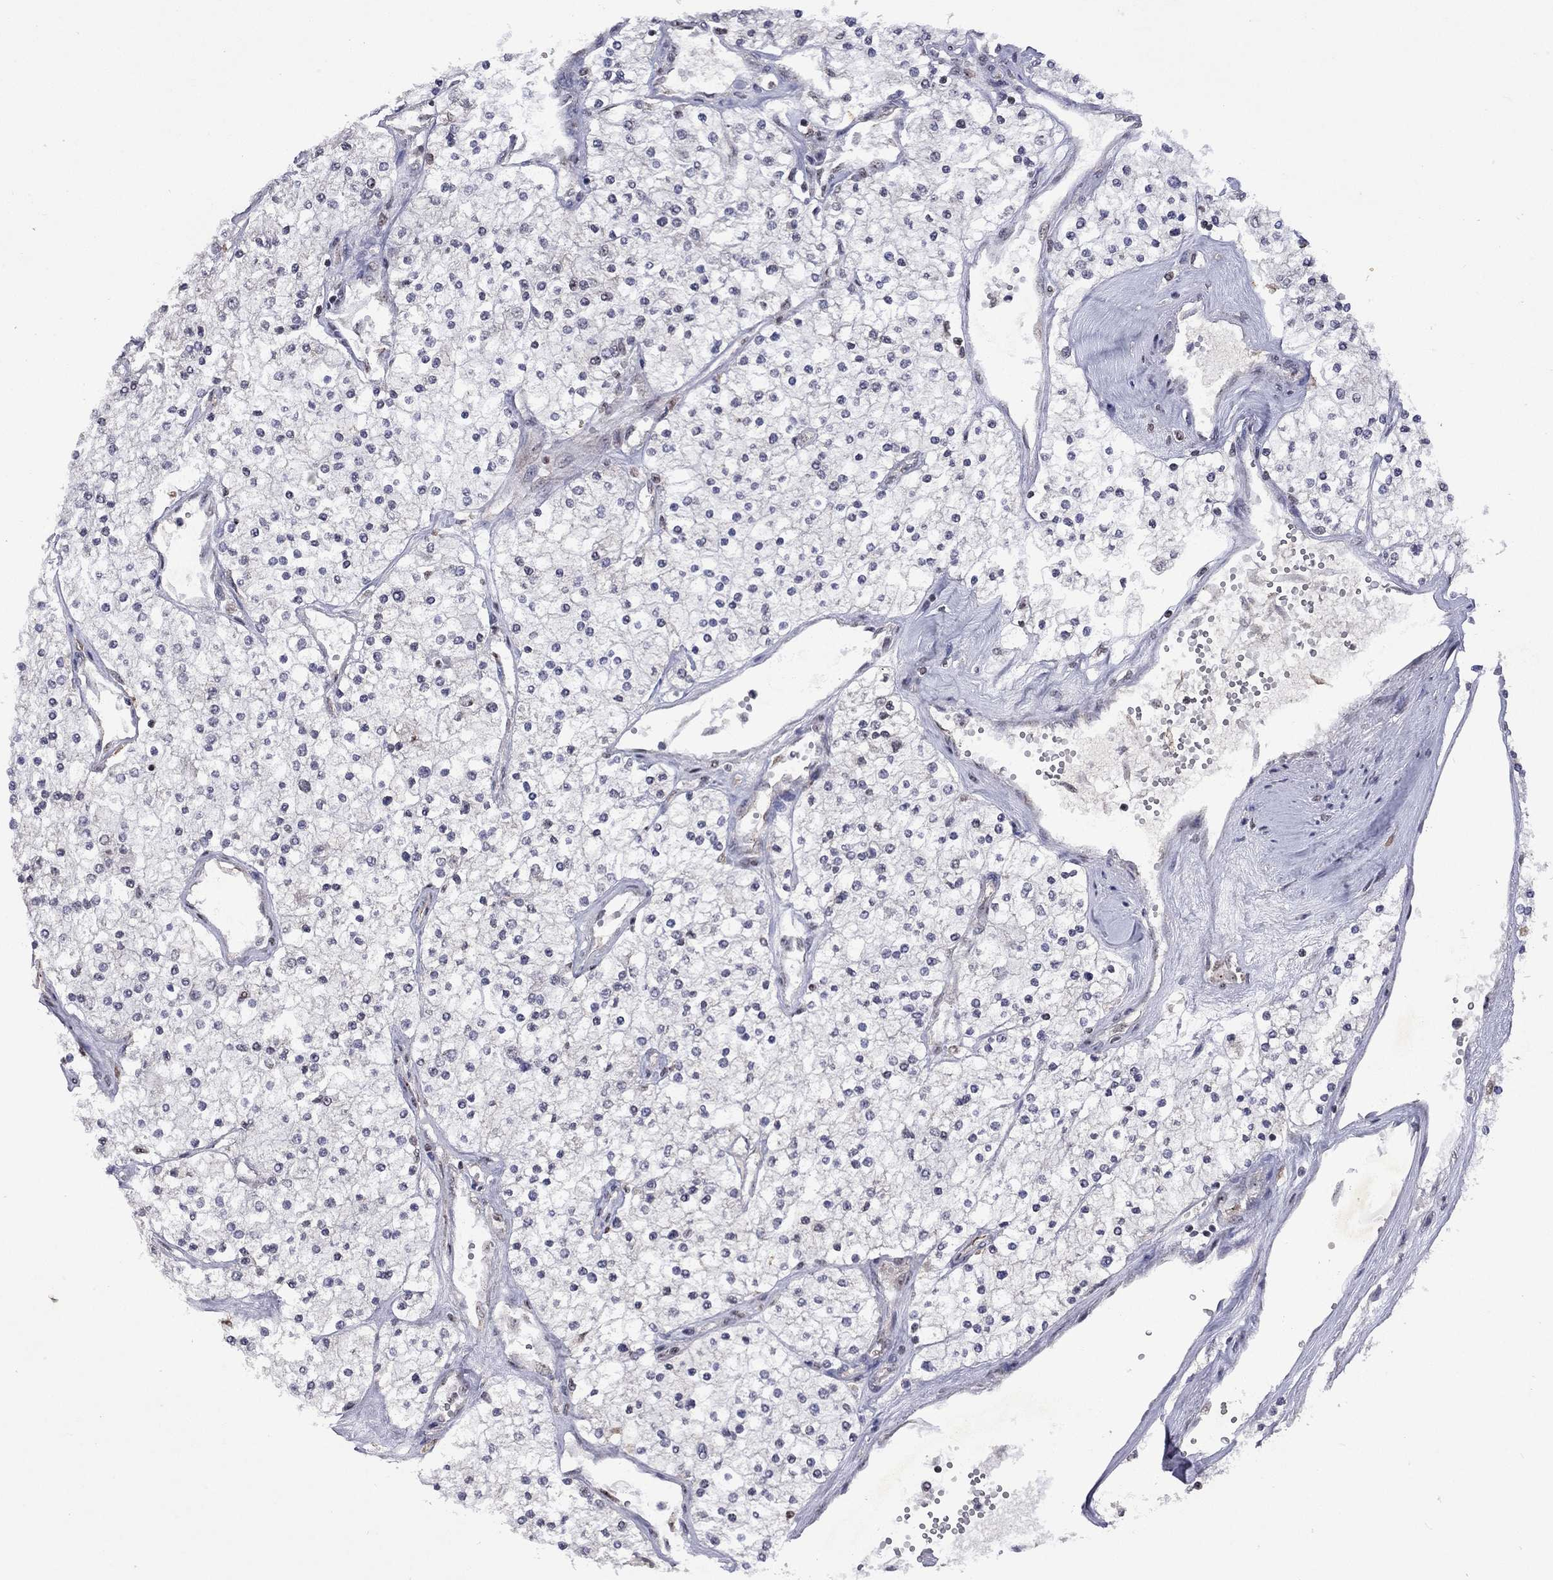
{"staining": {"intensity": "negative", "quantity": "none", "location": "none"}, "tissue": "renal cancer", "cell_type": "Tumor cells", "image_type": "cancer", "snomed": [{"axis": "morphology", "description": "Adenocarcinoma, NOS"}, {"axis": "topography", "description": "Kidney"}], "caption": "An immunohistochemistry (IHC) image of renal cancer is shown. There is no staining in tumor cells of renal cancer.", "gene": "SPOUT1", "patient": {"sex": "male", "age": 80}}